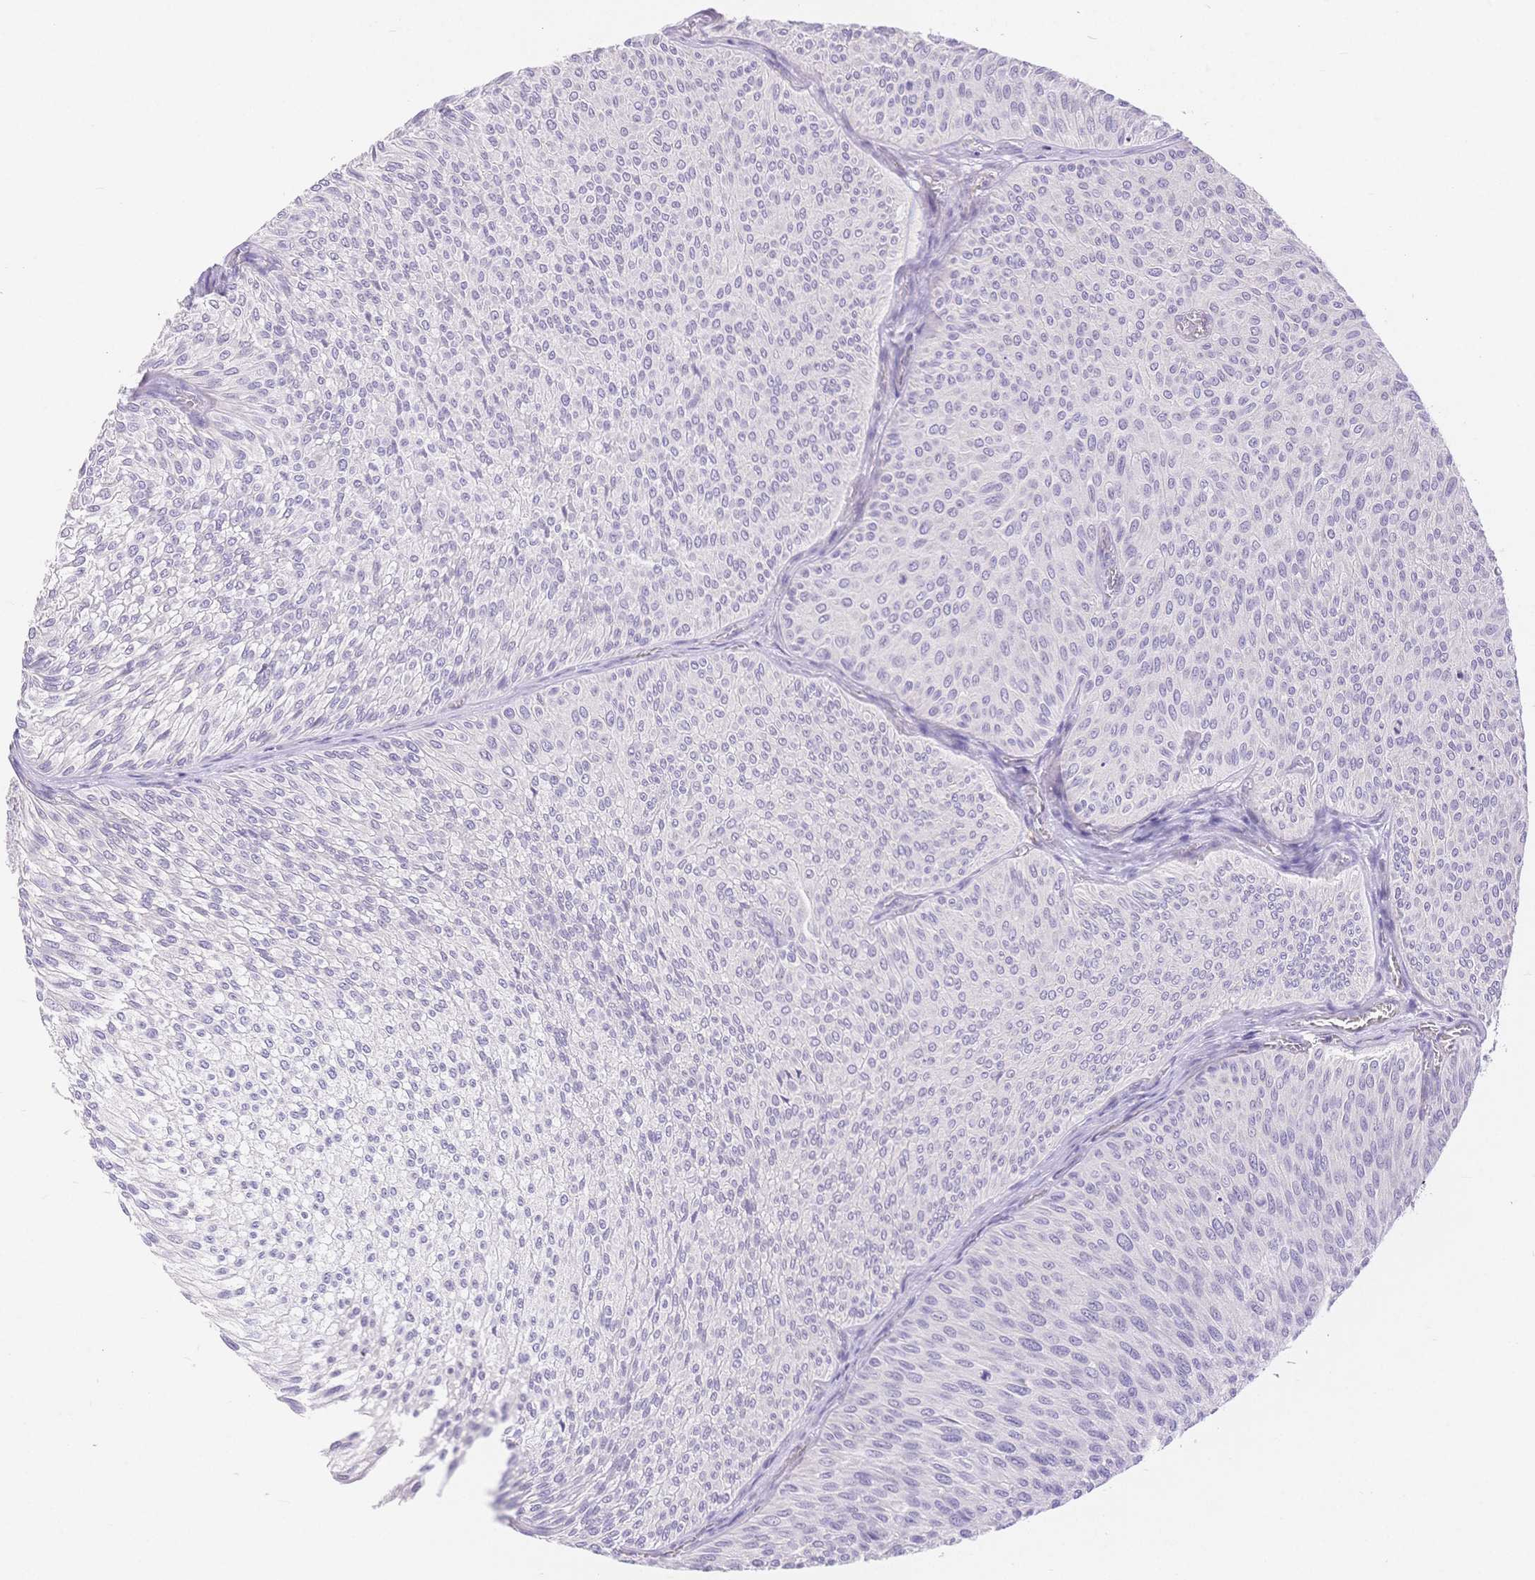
{"staining": {"intensity": "negative", "quantity": "none", "location": "none"}, "tissue": "urothelial cancer", "cell_type": "Tumor cells", "image_type": "cancer", "snomed": [{"axis": "morphology", "description": "Urothelial carcinoma, Low grade"}, {"axis": "topography", "description": "Urinary bladder"}], "caption": "Tumor cells are negative for brown protein staining in urothelial carcinoma (low-grade).", "gene": "MYOM1", "patient": {"sex": "male", "age": 91}}